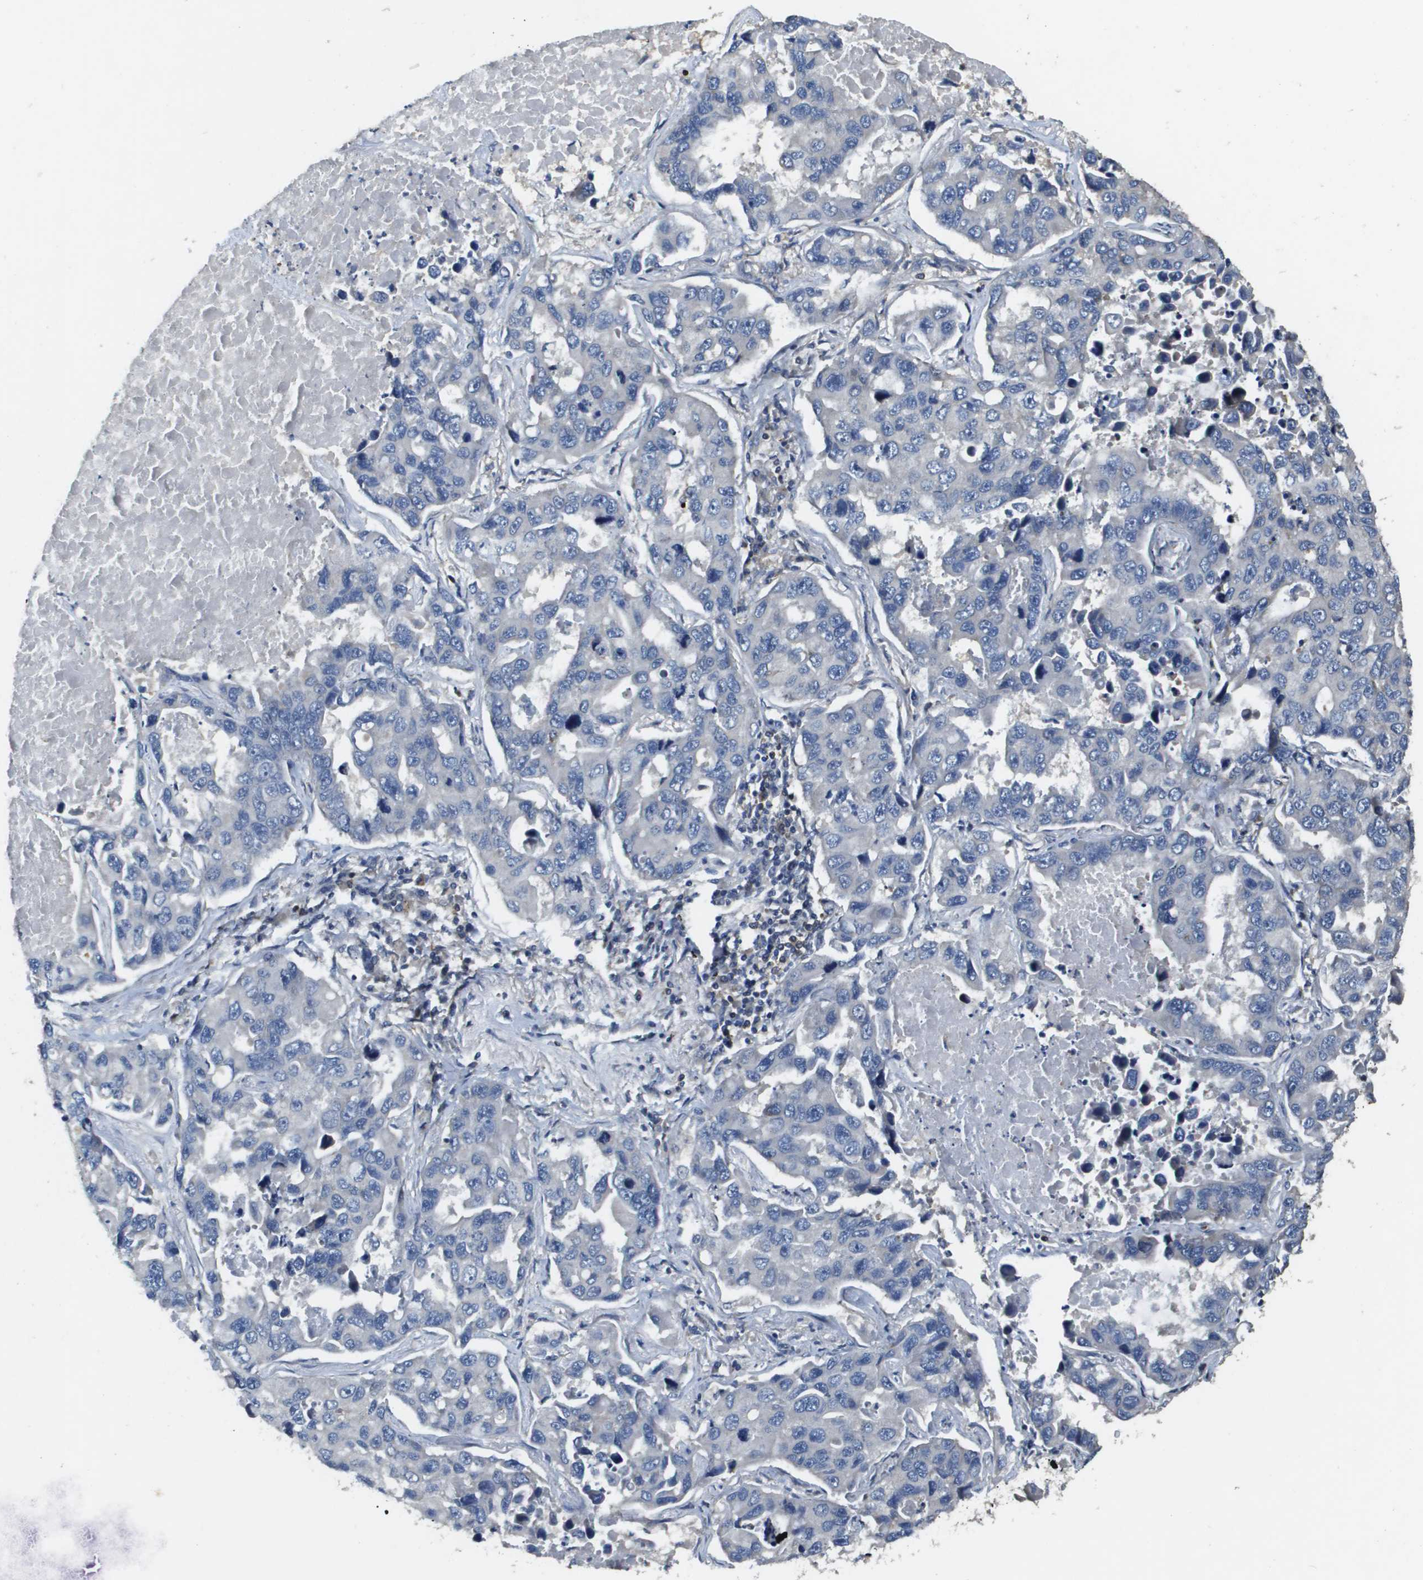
{"staining": {"intensity": "negative", "quantity": "none", "location": "none"}, "tissue": "lung cancer", "cell_type": "Tumor cells", "image_type": "cancer", "snomed": [{"axis": "morphology", "description": "Adenocarcinoma, NOS"}, {"axis": "topography", "description": "Lung"}], "caption": "Immunohistochemistry (IHC) of adenocarcinoma (lung) demonstrates no staining in tumor cells.", "gene": "SCN4B", "patient": {"sex": "male", "age": 64}}